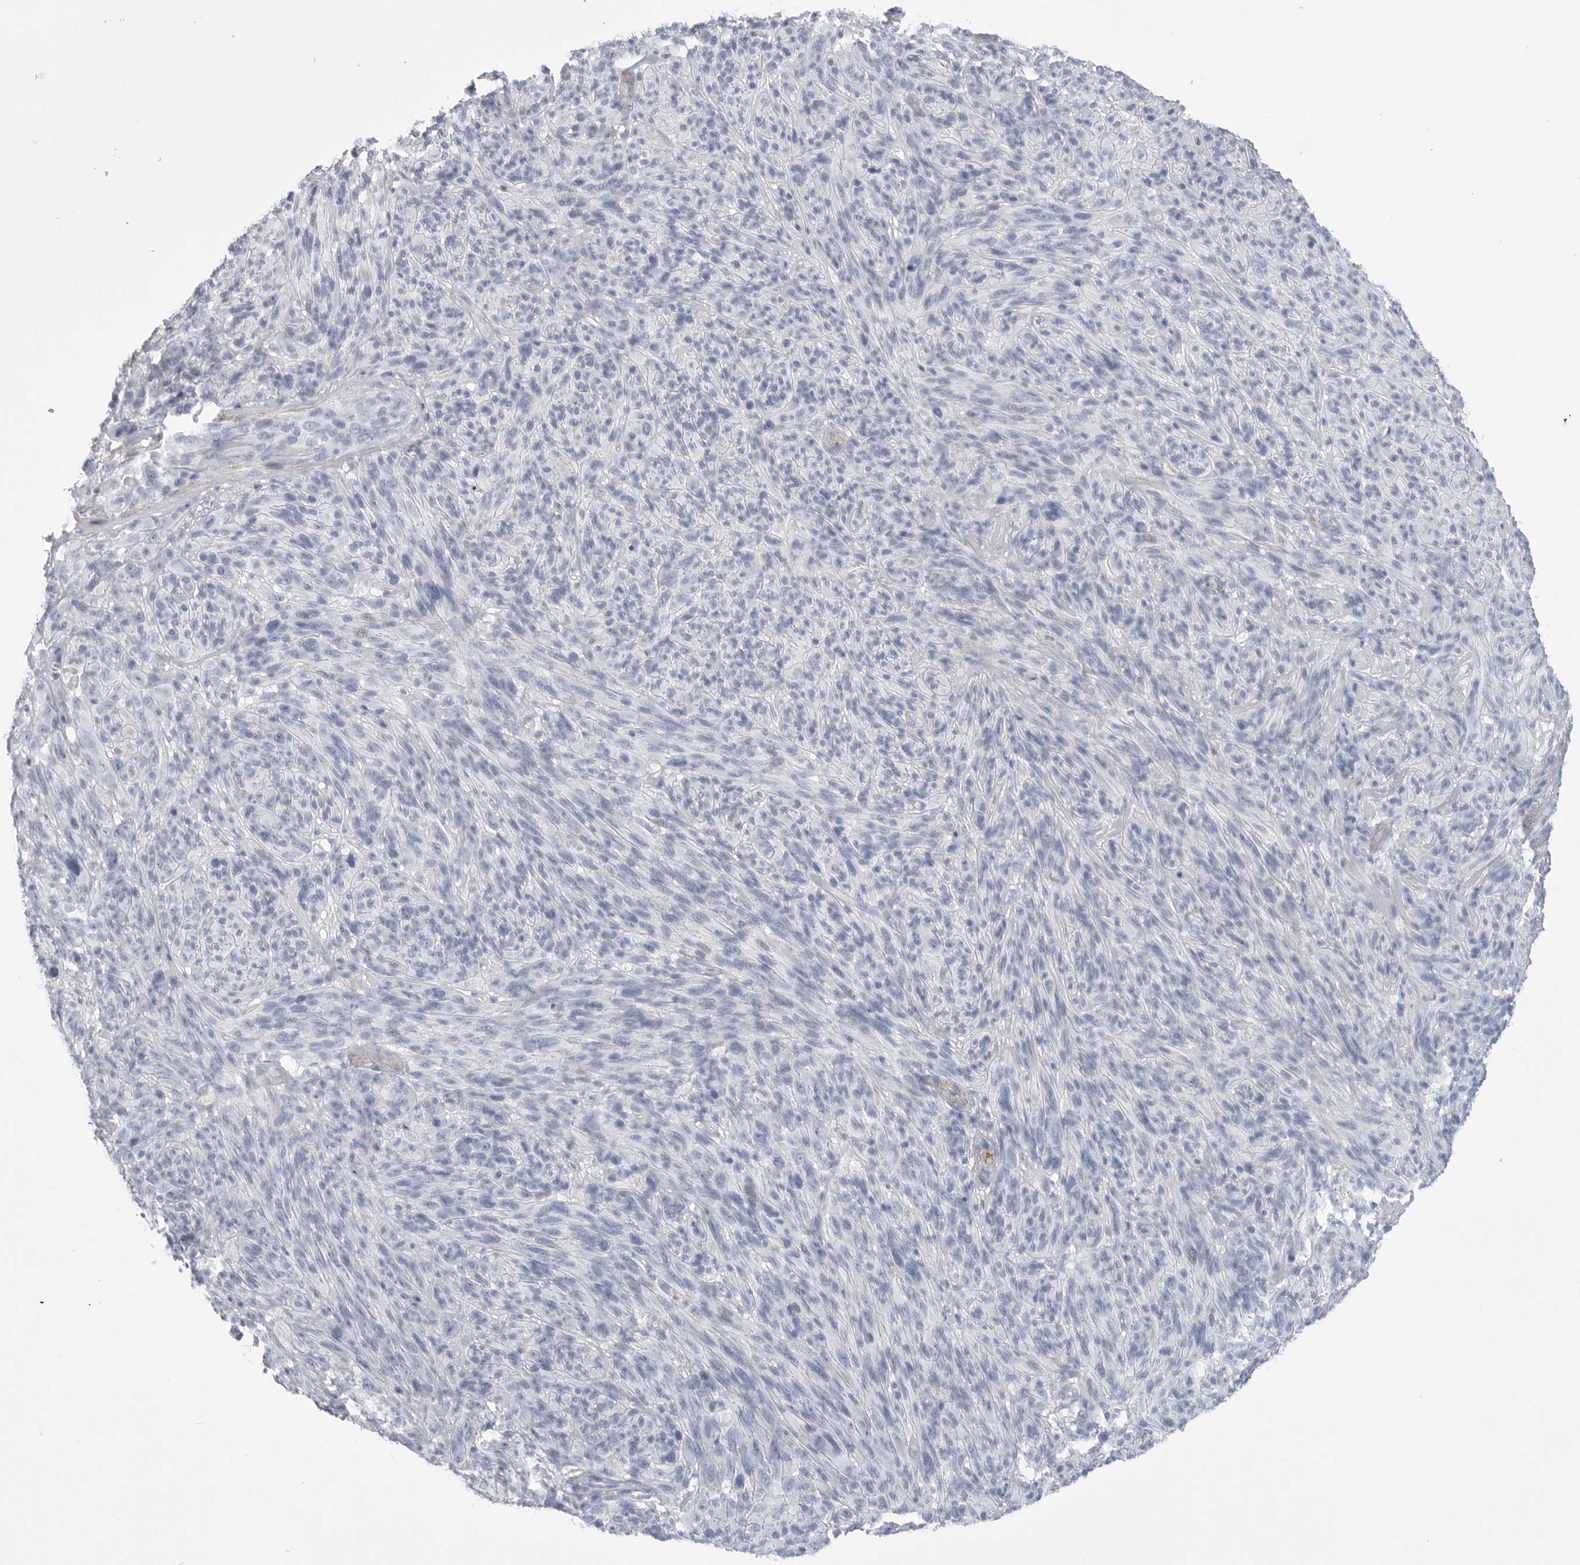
{"staining": {"intensity": "negative", "quantity": "none", "location": "none"}, "tissue": "melanoma", "cell_type": "Tumor cells", "image_type": "cancer", "snomed": [{"axis": "morphology", "description": "Malignant melanoma, NOS"}, {"axis": "topography", "description": "Skin of head"}], "caption": "There is no significant expression in tumor cells of melanoma.", "gene": "TNR", "patient": {"sex": "male", "age": 96}}